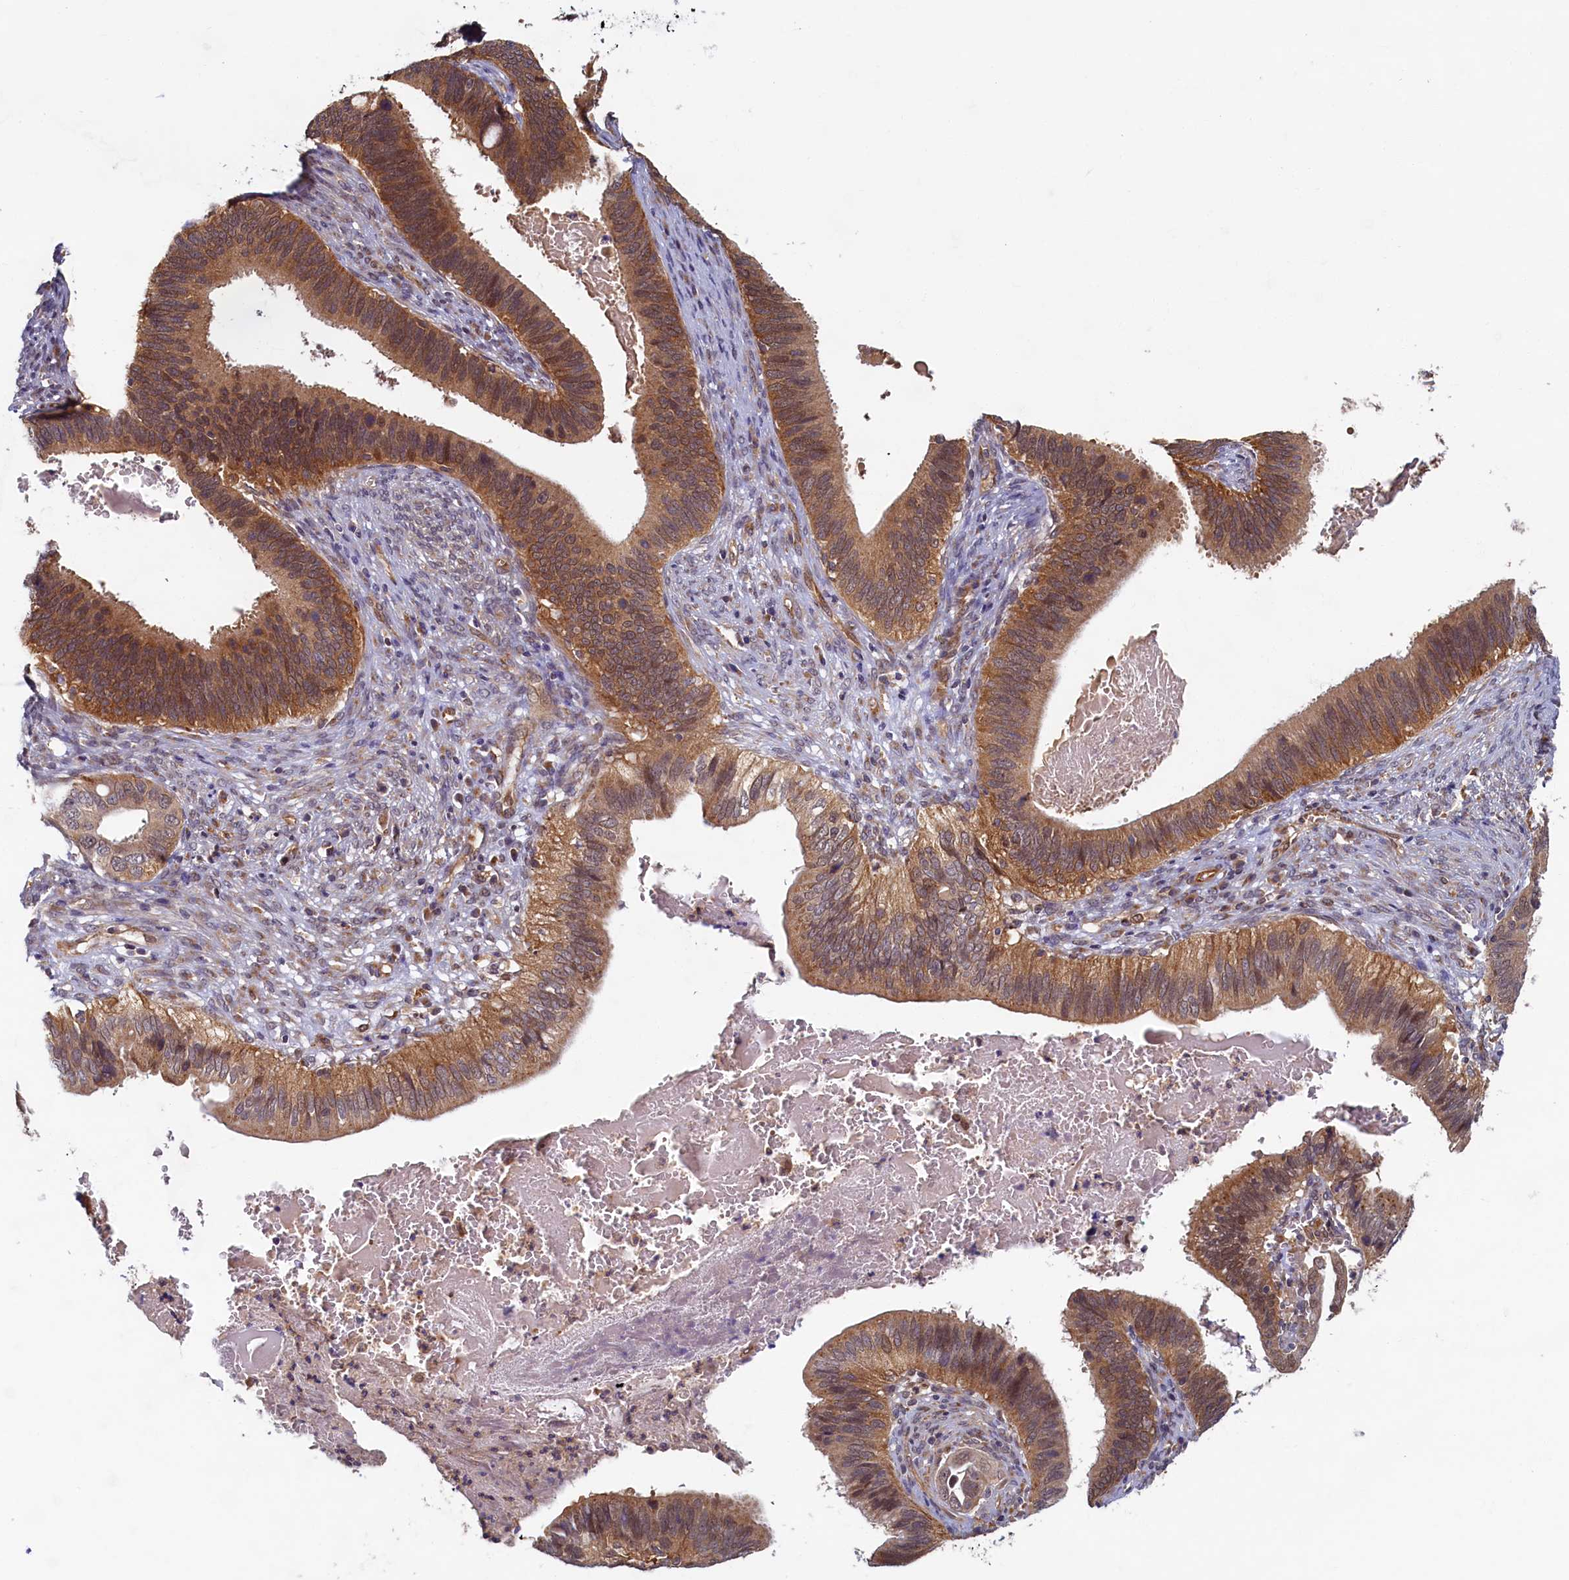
{"staining": {"intensity": "moderate", "quantity": ">75%", "location": "cytoplasmic/membranous"}, "tissue": "cervical cancer", "cell_type": "Tumor cells", "image_type": "cancer", "snomed": [{"axis": "morphology", "description": "Adenocarcinoma, NOS"}, {"axis": "topography", "description": "Cervix"}], "caption": "Moderate cytoplasmic/membranous staining is appreciated in approximately >75% of tumor cells in cervical cancer (adenocarcinoma).", "gene": "STX12", "patient": {"sex": "female", "age": 42}}